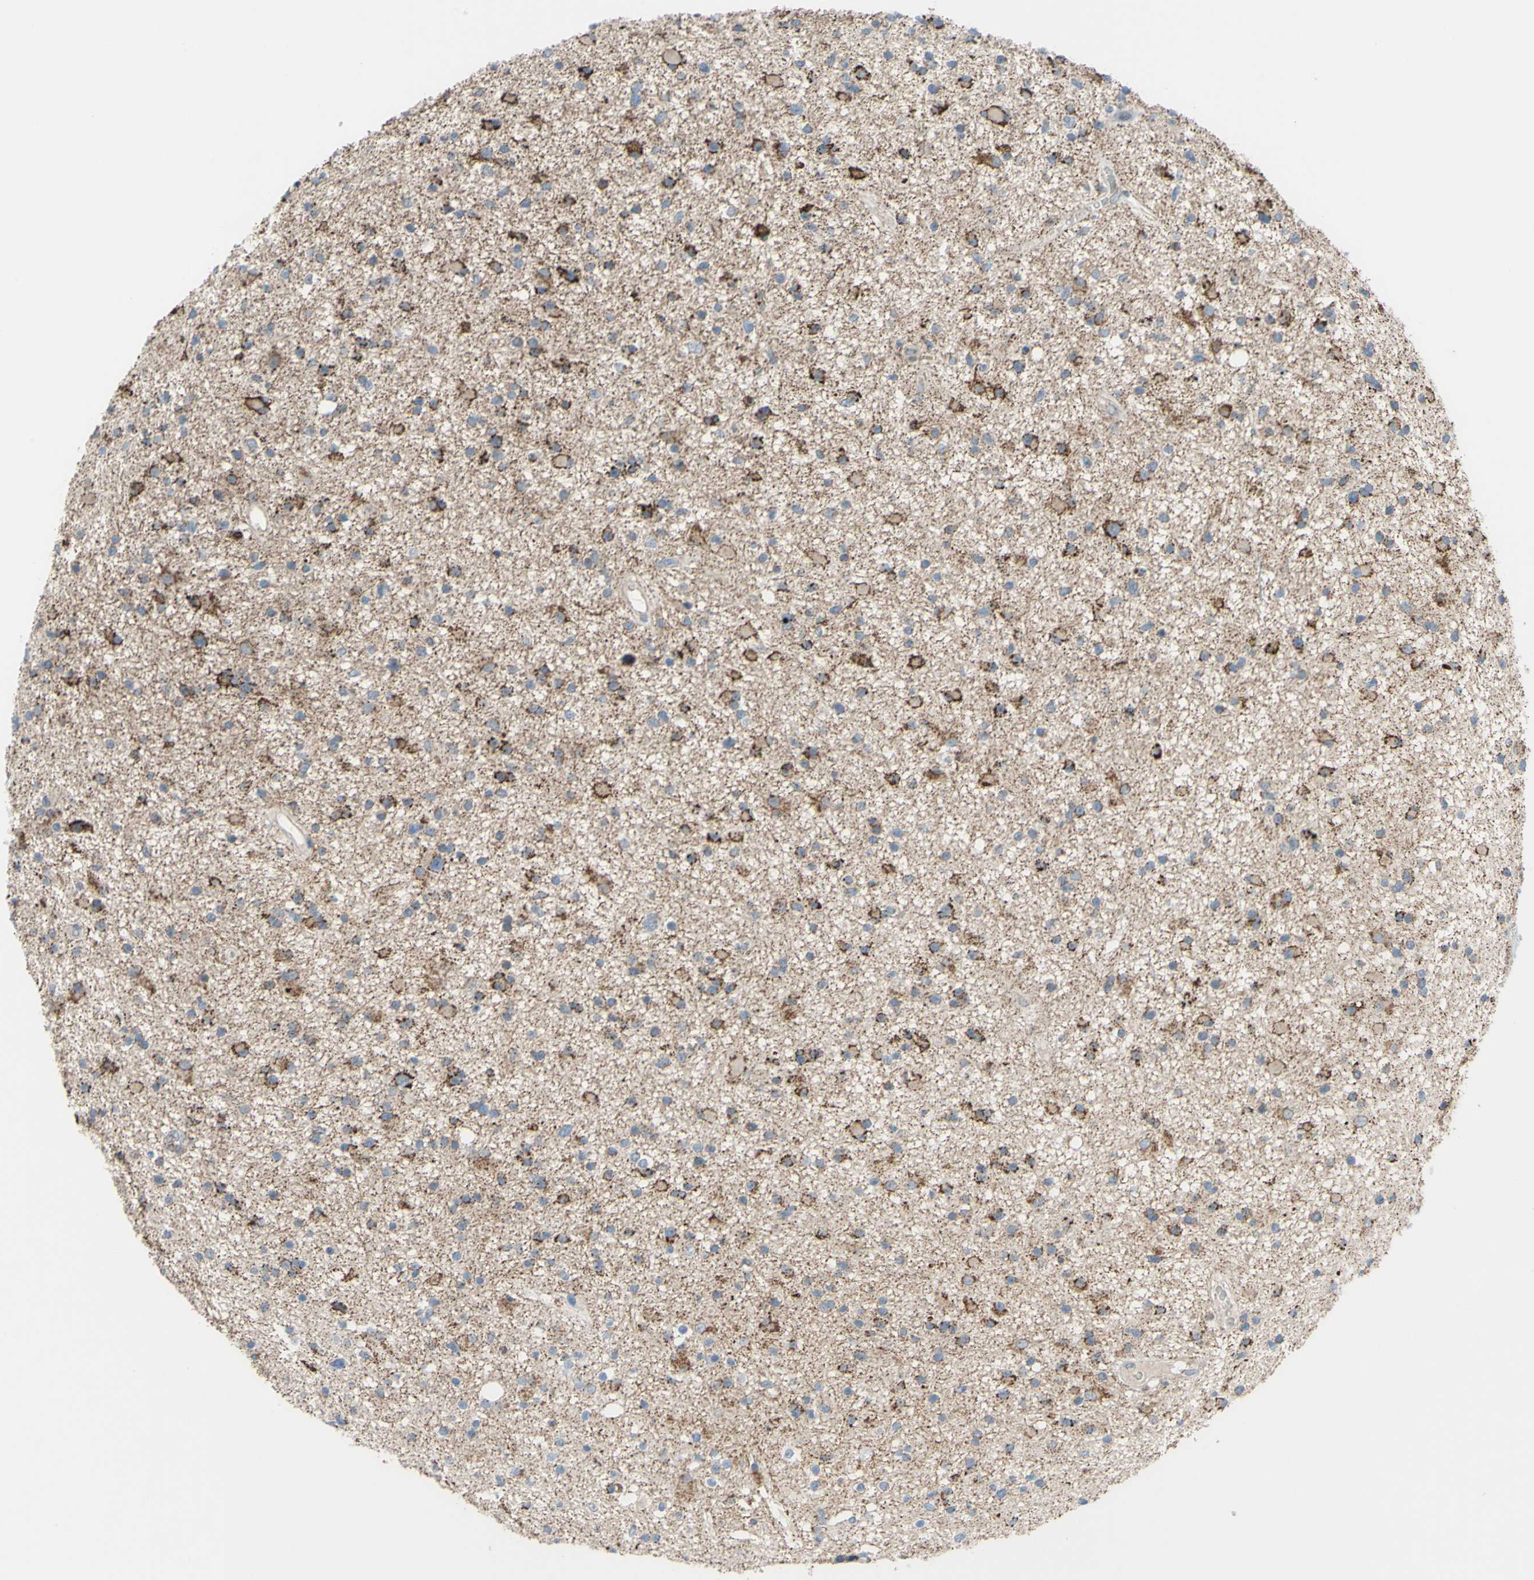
{"staining": {"intensity": "moderate", "quantity": "25%-75%", "location": "cytoplasmic/membranous"}, "tissue": "glioma", "cell_type": "Tumor cells", "image_type": "cancer", "snomed": [{"axis": "morphology", "description": "Glioma, malignant, High grade"}, {"axis": "topography", "description": "Brain"}], "caption": "Malignant high-grade glioma tissue demonstrates moderate cytoplasmic/membranous staining in approximately 25%-75% of tumor cells, visualized by immunohistochemistry.", "gene": "GLT8D1", "patient": {"sex": "male", "age": 33}}